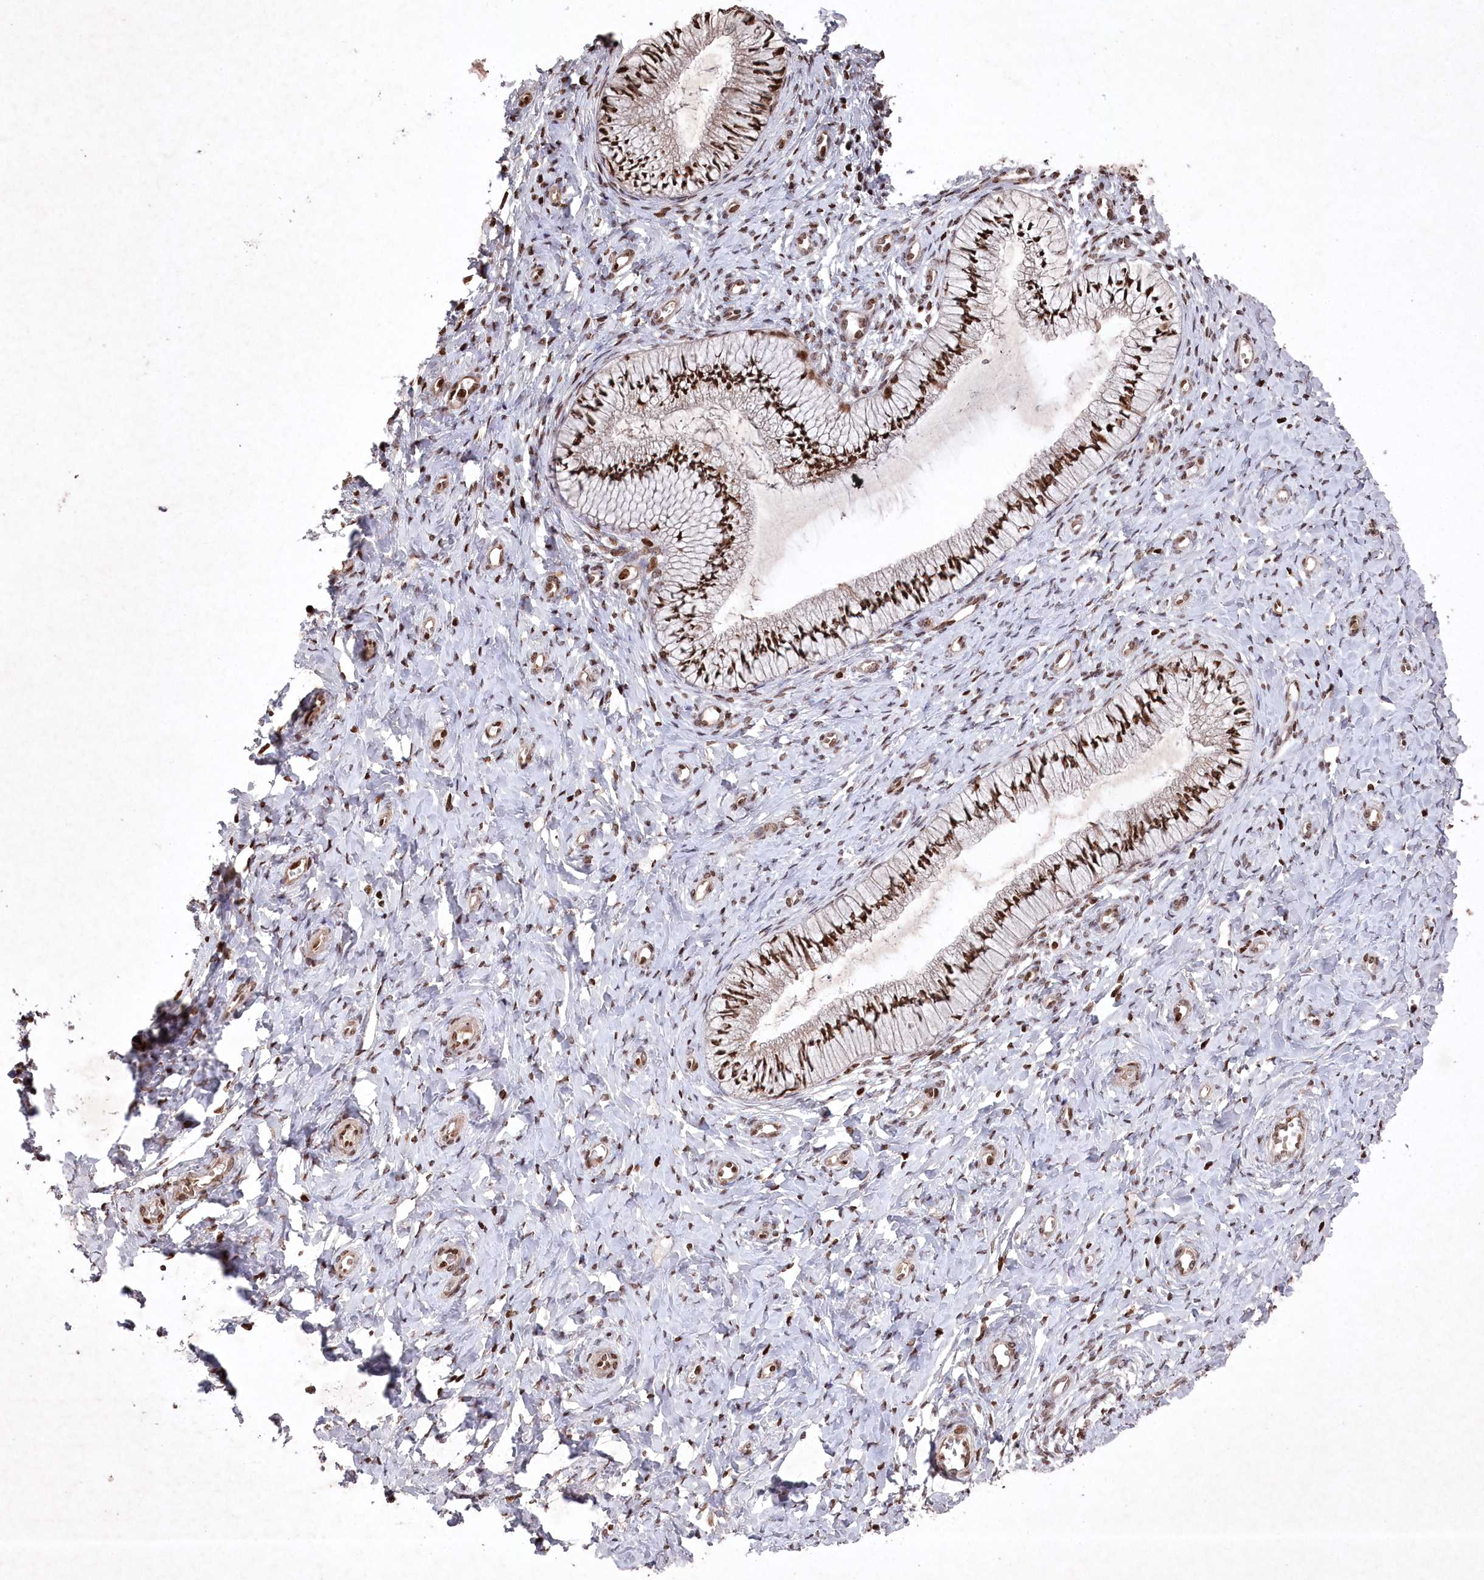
{"staining": {"intensity": "strong", "quantity": ">75%", "location": "nuclear"}, "tissue": "cervix", "cell_type": "Glandular cells", "image_type": "normal", "snomed": [{"axis": "morphology", "description": "Normal tissue, NOS"}, {"axis": "topography", "description": "Cervix"}], "caption": "Brown immunohistochemical staining in unremarkable human cervix shows strong nuclear expression in approximately >75% of glandular cells. The staining is performed using DAB (3,3'-diaminobenzidine) brown chromogen to label protein expression. The nuclei are counter-stained blue using hematoxylin.", "gene": "CCSER2", "patient": {"sex": "female", "age": 36}}